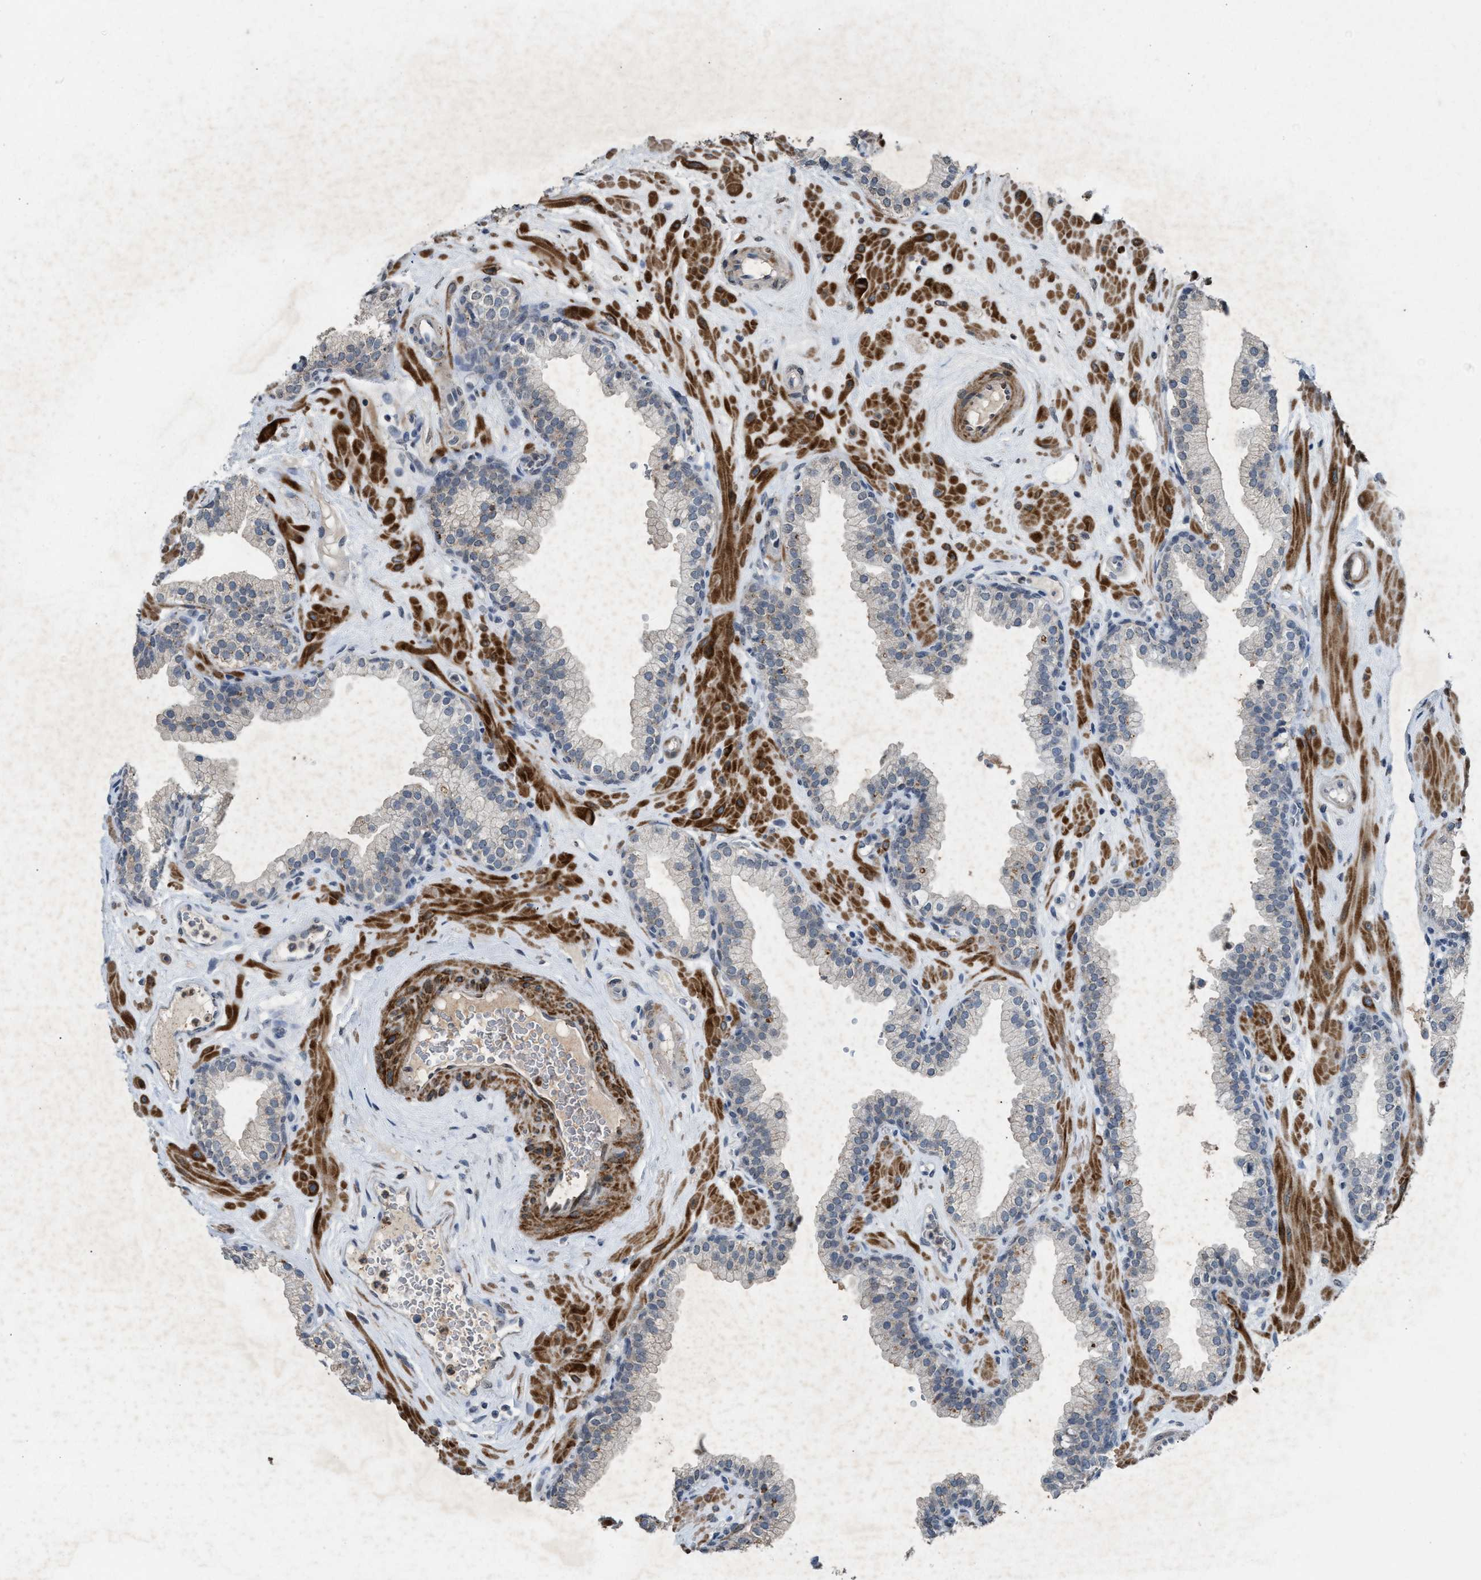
{"staining": {"intensity": "moderate", "quantity": "<25%", "location": "cytoplasmic/membranous"}, "tissue": "prostate", "cell_type": "Glandular cells", "image_type": "normal", "snomed": [{"axis": "morphology", "description": "Normal tissue, NOS"}, {"axis": "morphology", "description": "Urothelial carcinoma, Low grade"}, {"axis": "topography", "description": "Urinary bladder"}, {"axis": "topography", "description": "Prostate"}], "caption": "Immunohistochemistry histopathology image of benign prostate: prostate stained using immunohistochemistry shows low levels of moderate protein expression localized specifically in the cytoplasmic/membranous of glandular cells, appearing as a cytoplasmic/membranous brown color.", "gene": "SLC5A5", "patient": {"sex": "male", "age": 60}}